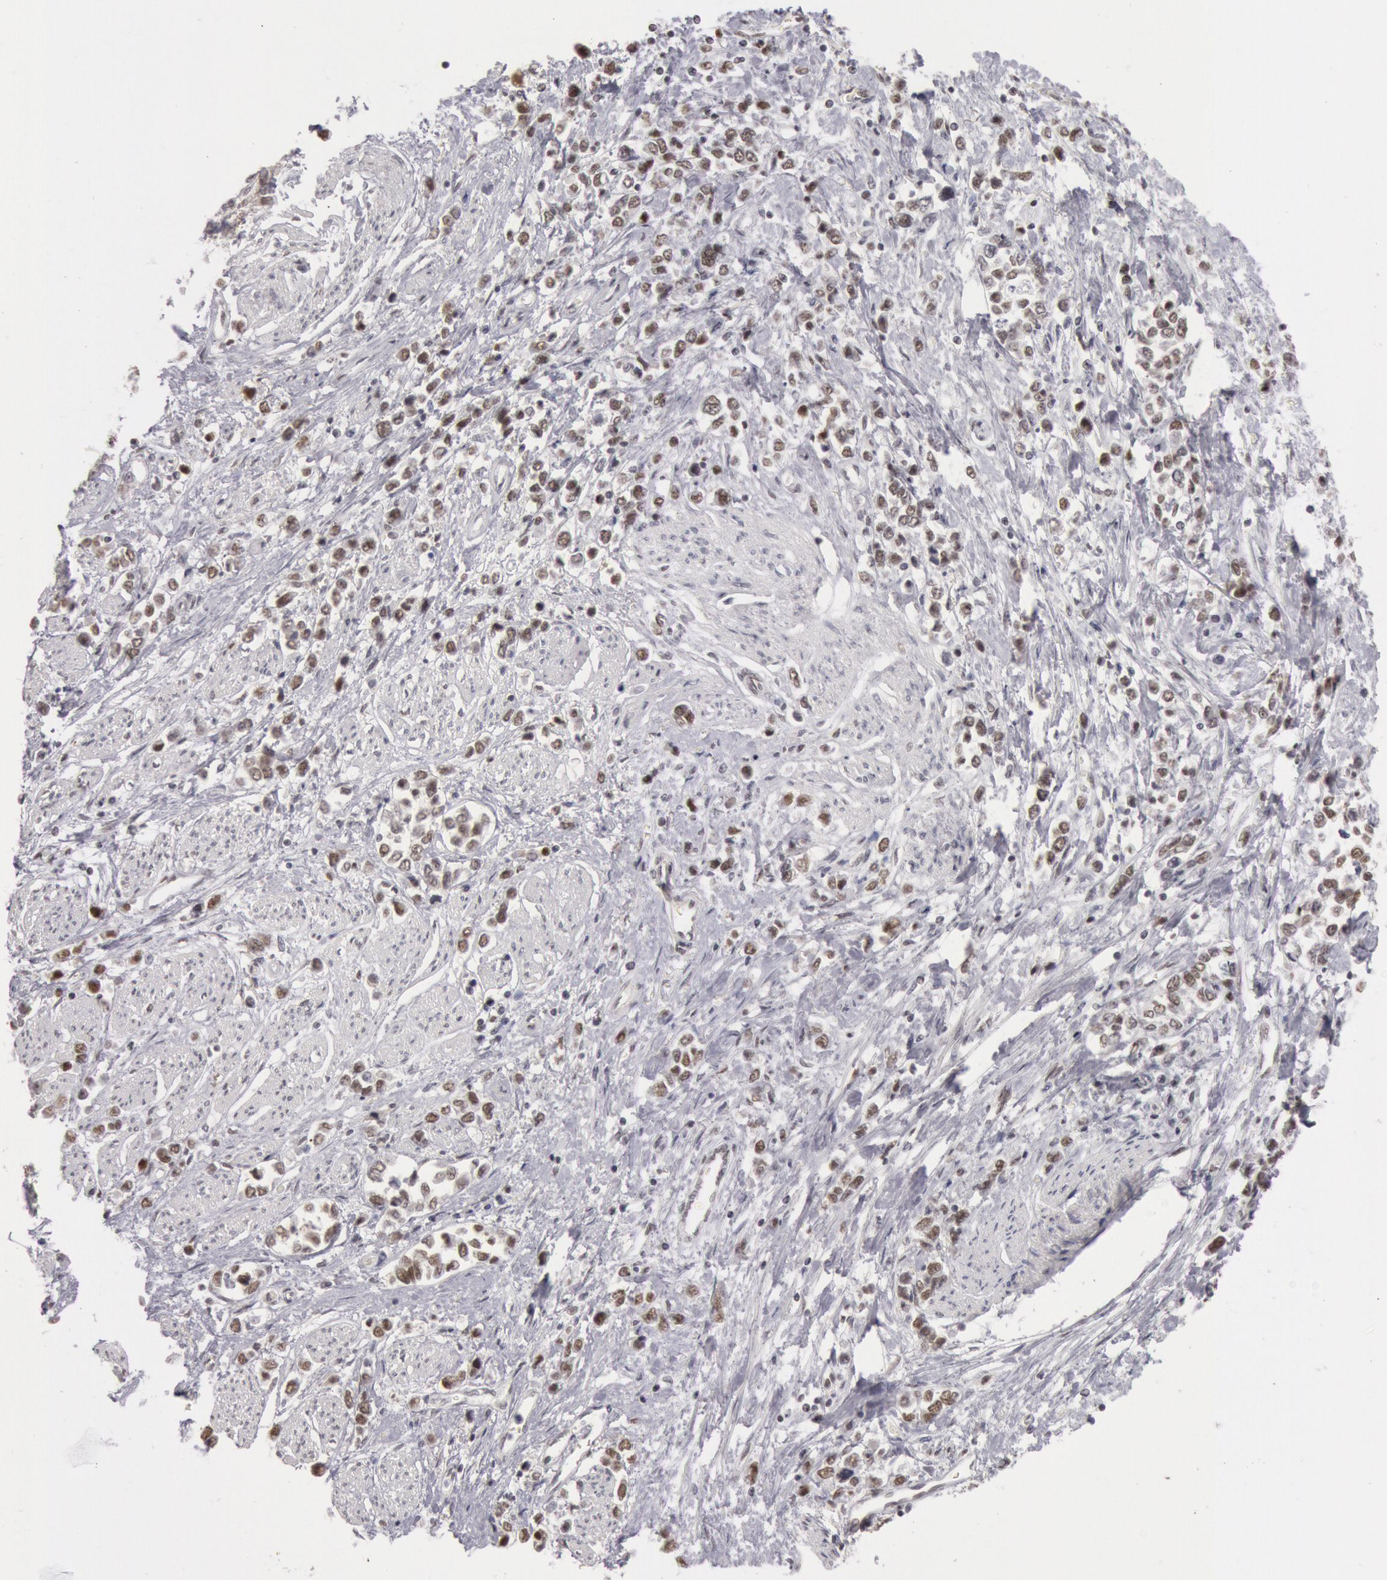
{"staining": {"intensity": "weak", "quantity": ">75%", "location": "nuclear"}, "tissue": "stomach cancer", "cell_type": "Tumor cells", "image_type": "cancer", "snomed": [{"axis": "morphology", "description": "Adenocarcinoma, NOS"}, {"axis": "topography", "description": "Stomach, upper"}], "caption": "The photomicrograph demonstrates a brown stain indicating the presence of a protein in the nuclear of tumor cells in stomach adenocarcinoma.", "gene": "ESS2", "patient": {"sex": "male", "age": 76}}